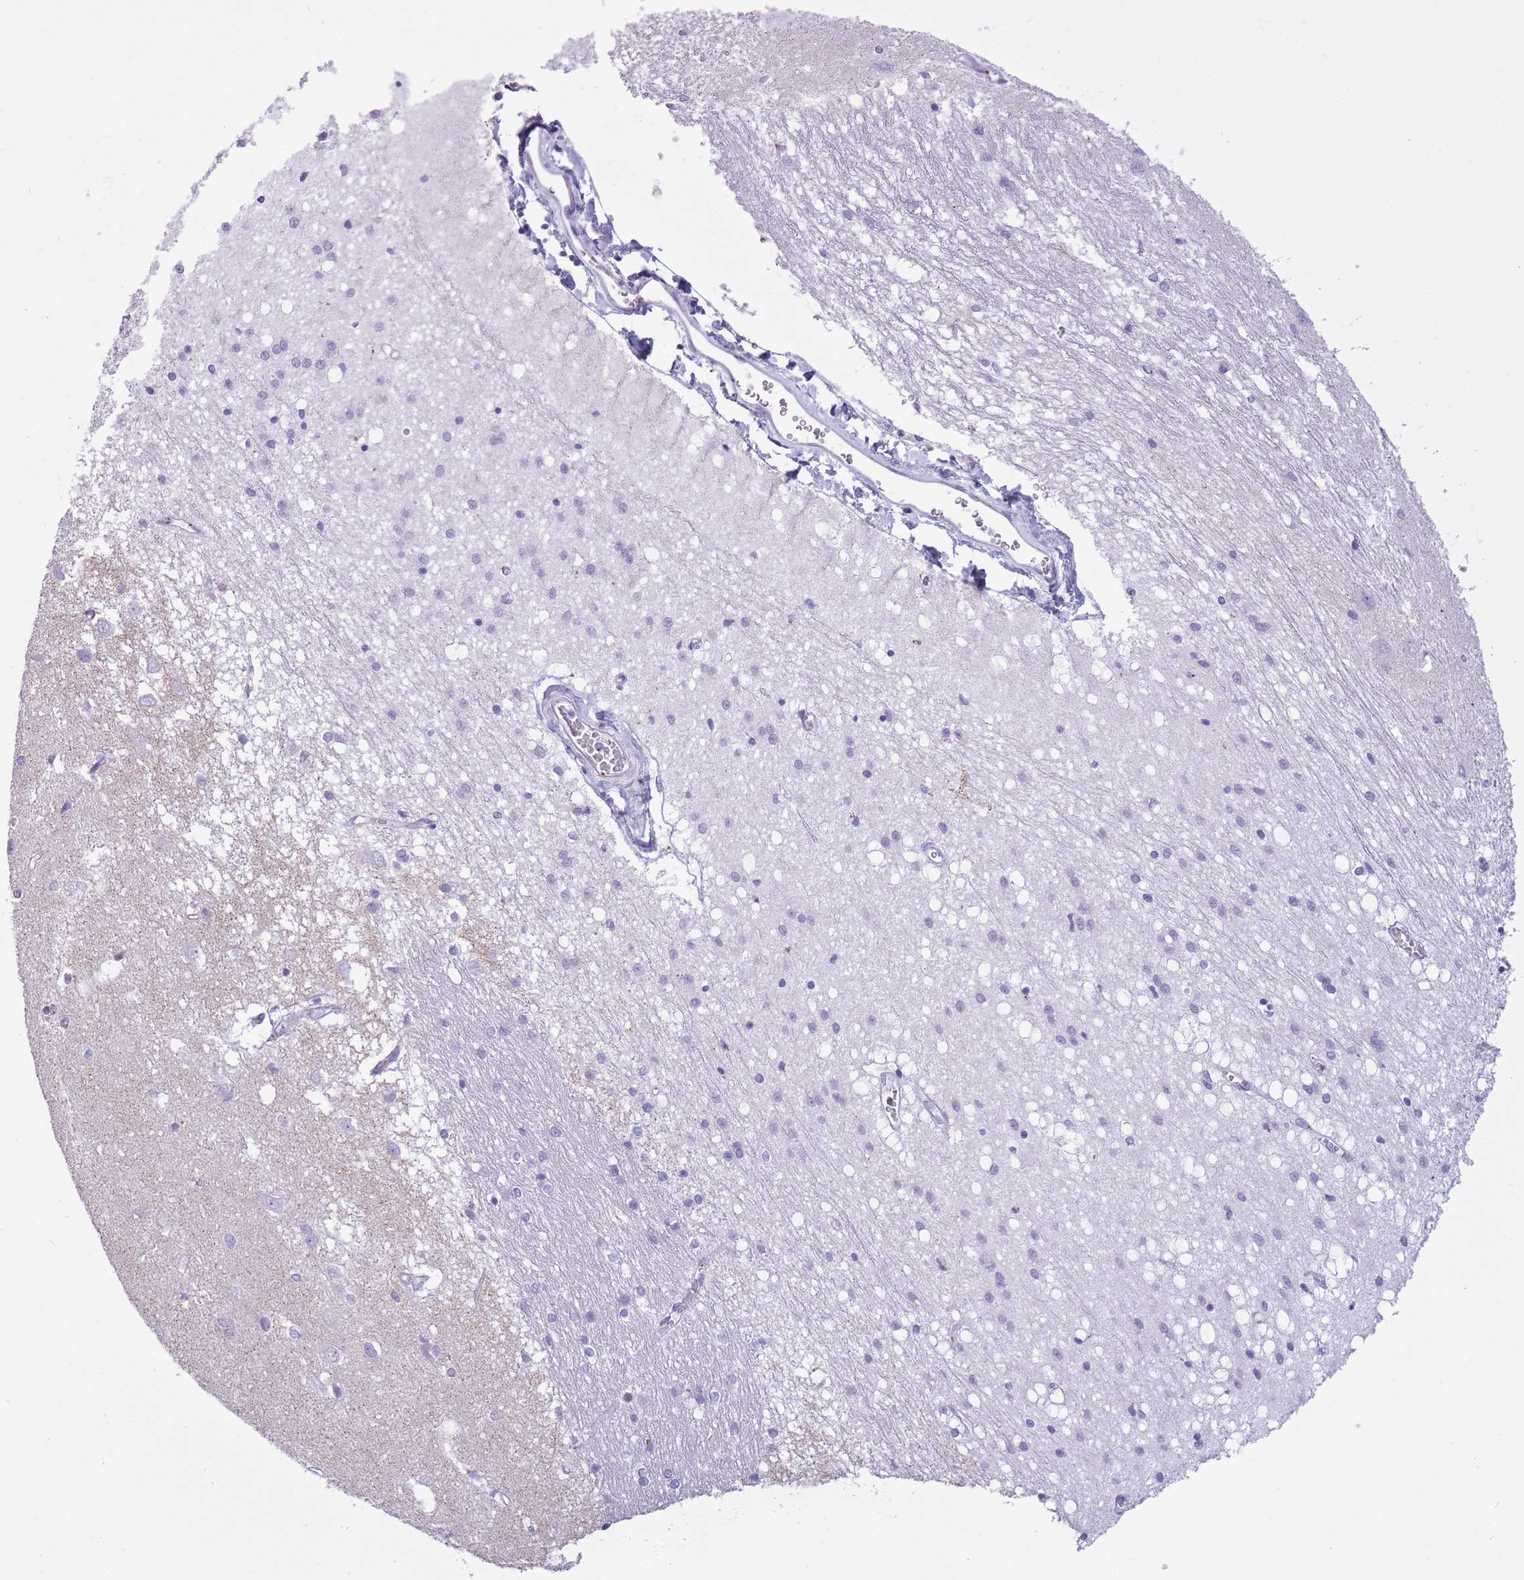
{"staining": {"intensity": "negative", "quantity": "none", "location": "none"}, "tissue": "caudate", "cell_type": "Glial cells", "image_type": "normal", "snomed": [{"axis": "morphology", "description": "Normal tissue, NOS"}, {"axis": "topography", "description": "Lateral ventricle wall"}], "caption": "Protein analysis of unremarkable caudate shows no significant staining in glial cells. (Immunohistochemistry, brightfield microscopy, high magnification).", "gene": "B4GALT2", "patient": {"sex": "male", "age": 37}}